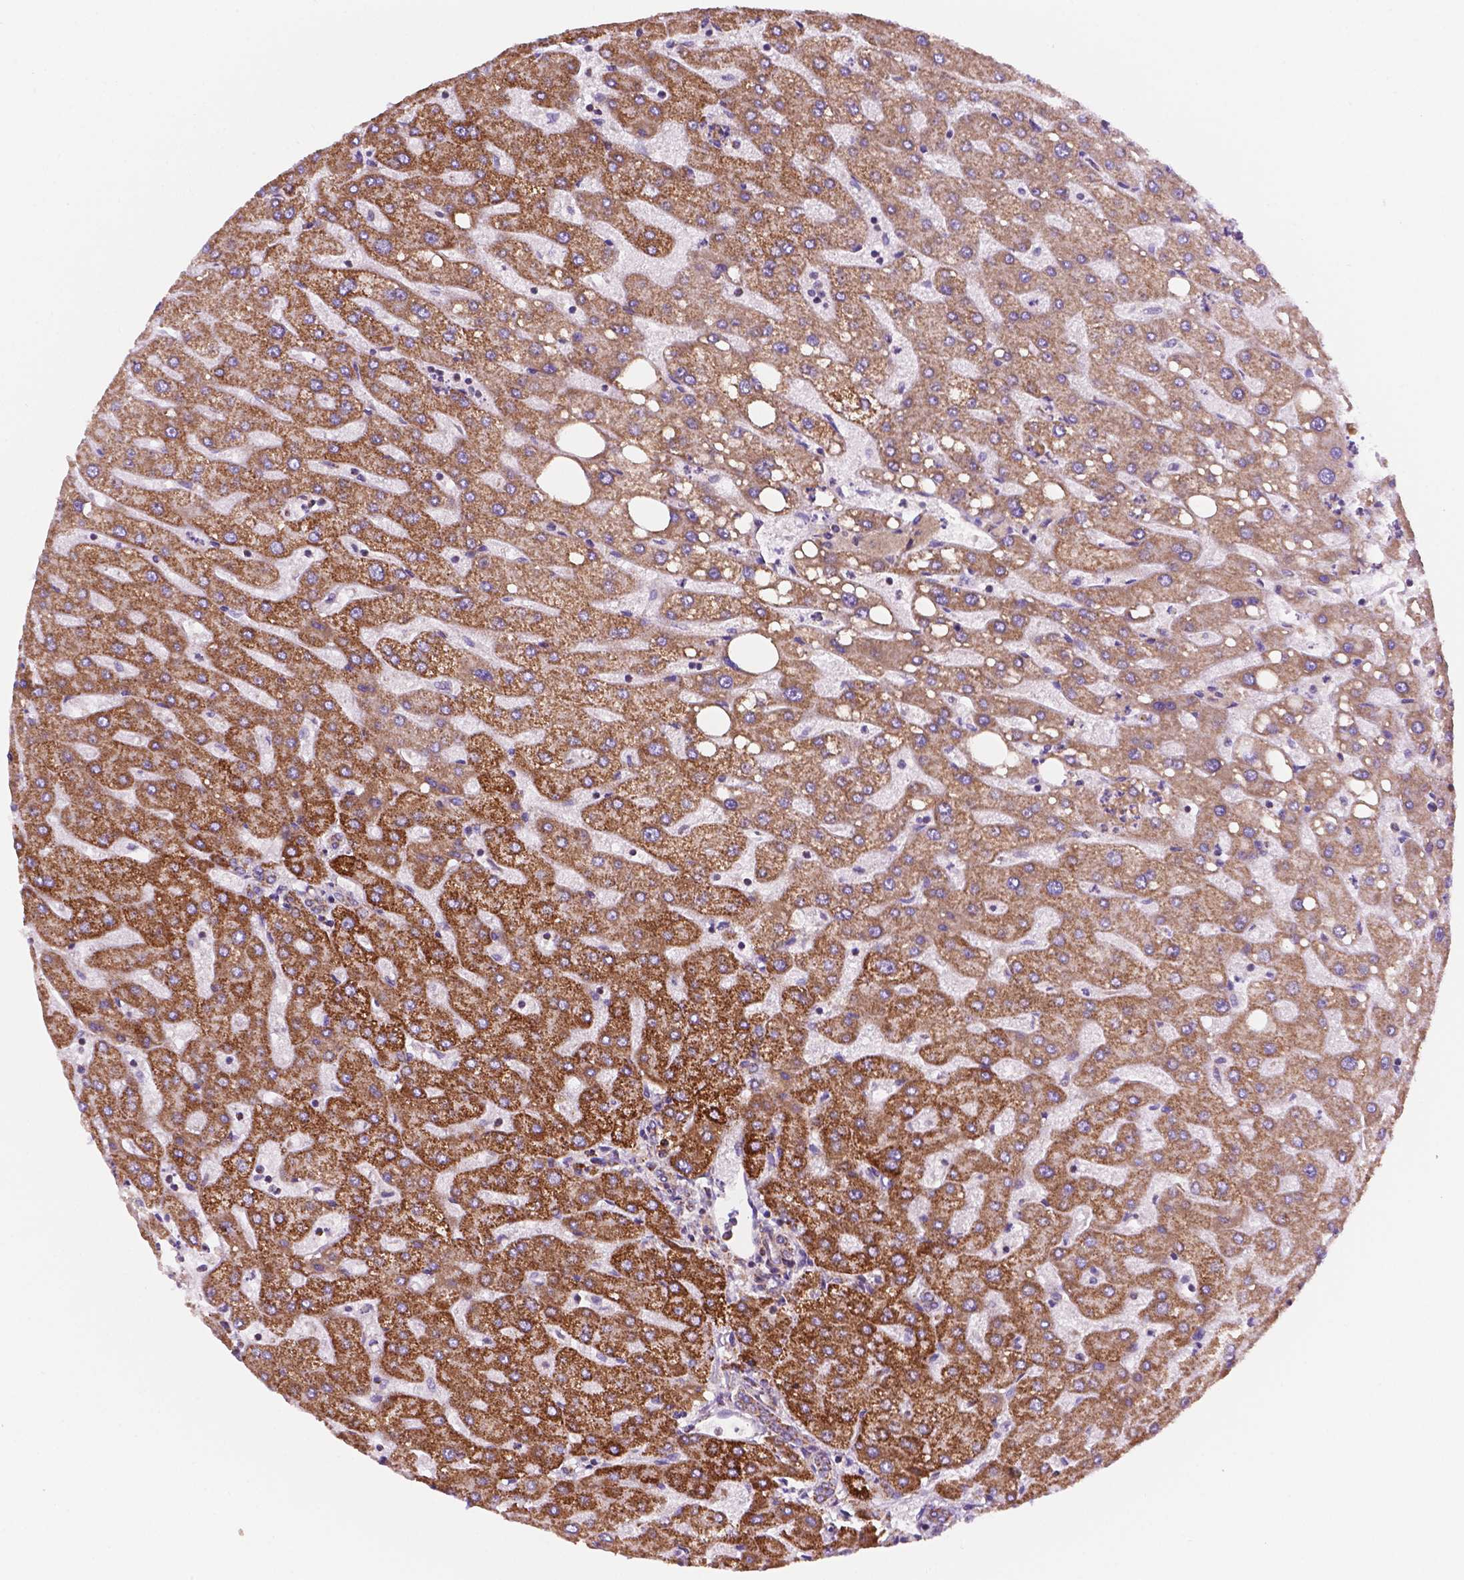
{"staining": {"intensity": "moderate", "quantity": ">75%", "location": "cytoplasmic/membranous"}, "tissue": "liver", "cell_type": "Cholangiocytes", "image_type": "normal", "snomed": [{"axis": "morphology", "description": "Normal tissue, NOS"}, {"axis": "topography", "description": "Liver"}], "caption": "This histopathology image shows immunohistochemistry staining of unremarkable human liver, with medium moderate cytoplasmic/membranous expression in approximately >75% of cholangiocytes.", "gene": "GEMIN4", "patient": {"sex": "male", "age": 67}}